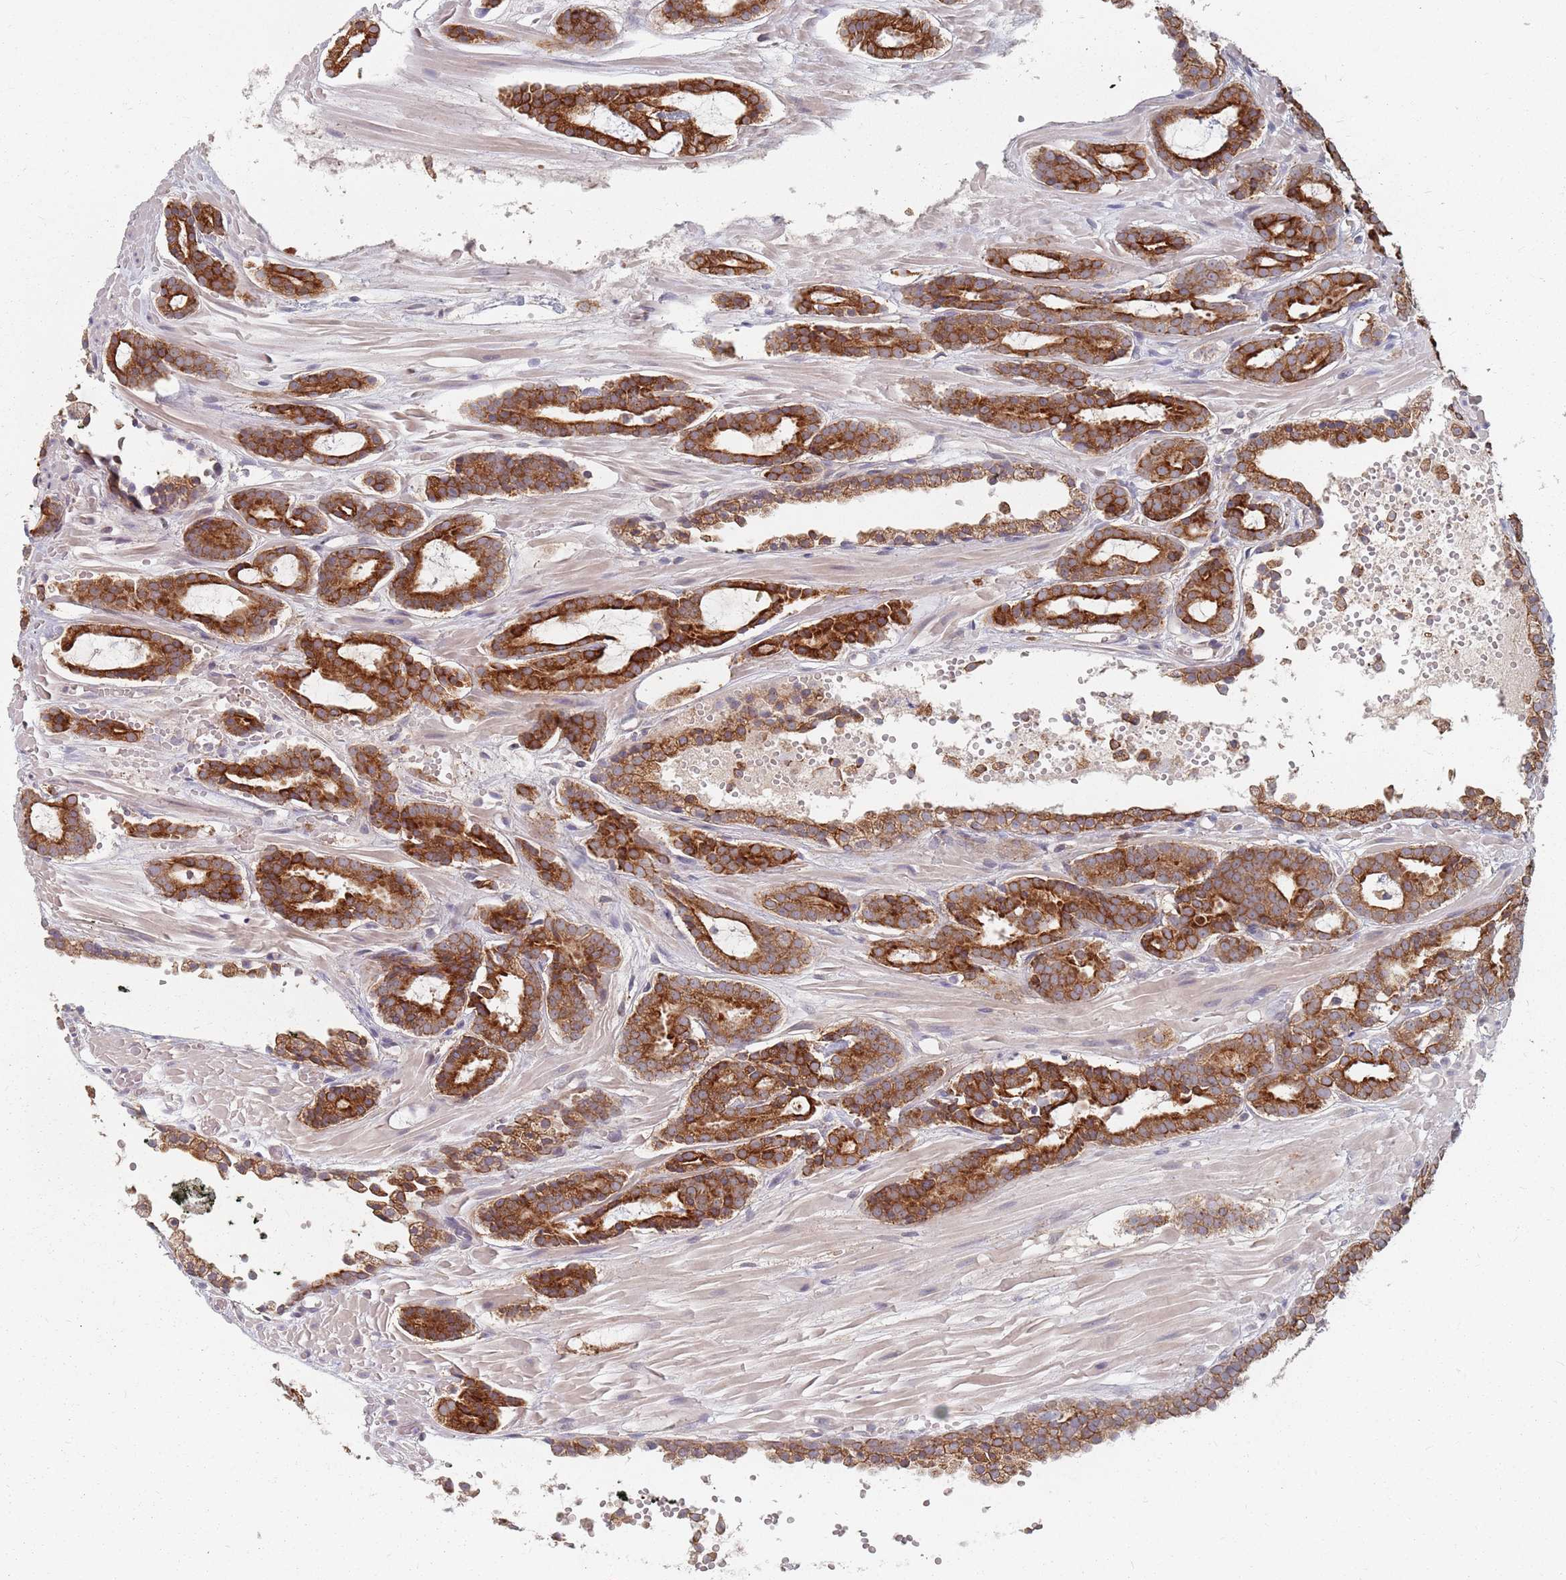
{"staining": {"intensity": "strong", "quantity": "25%-75%", "location": "cytoplasmic/membranous"}, "tissue": "prostate cancer", "cell_type": "Tumor cells", "image_type": "cancer", "snomed": [{"axis": "morphology", "description": "Adenocarcinoma, High grade"}, {"axis": "topography", "description": "Prostate"}], "caption": "Protein analysis of prostate cancer tissue reveals strong cytoplasmic/membranous expression in approximately 25%-75% of tumor cells.", "gene": "ADAL", "patient": {"sex": "male", "age": 71}}